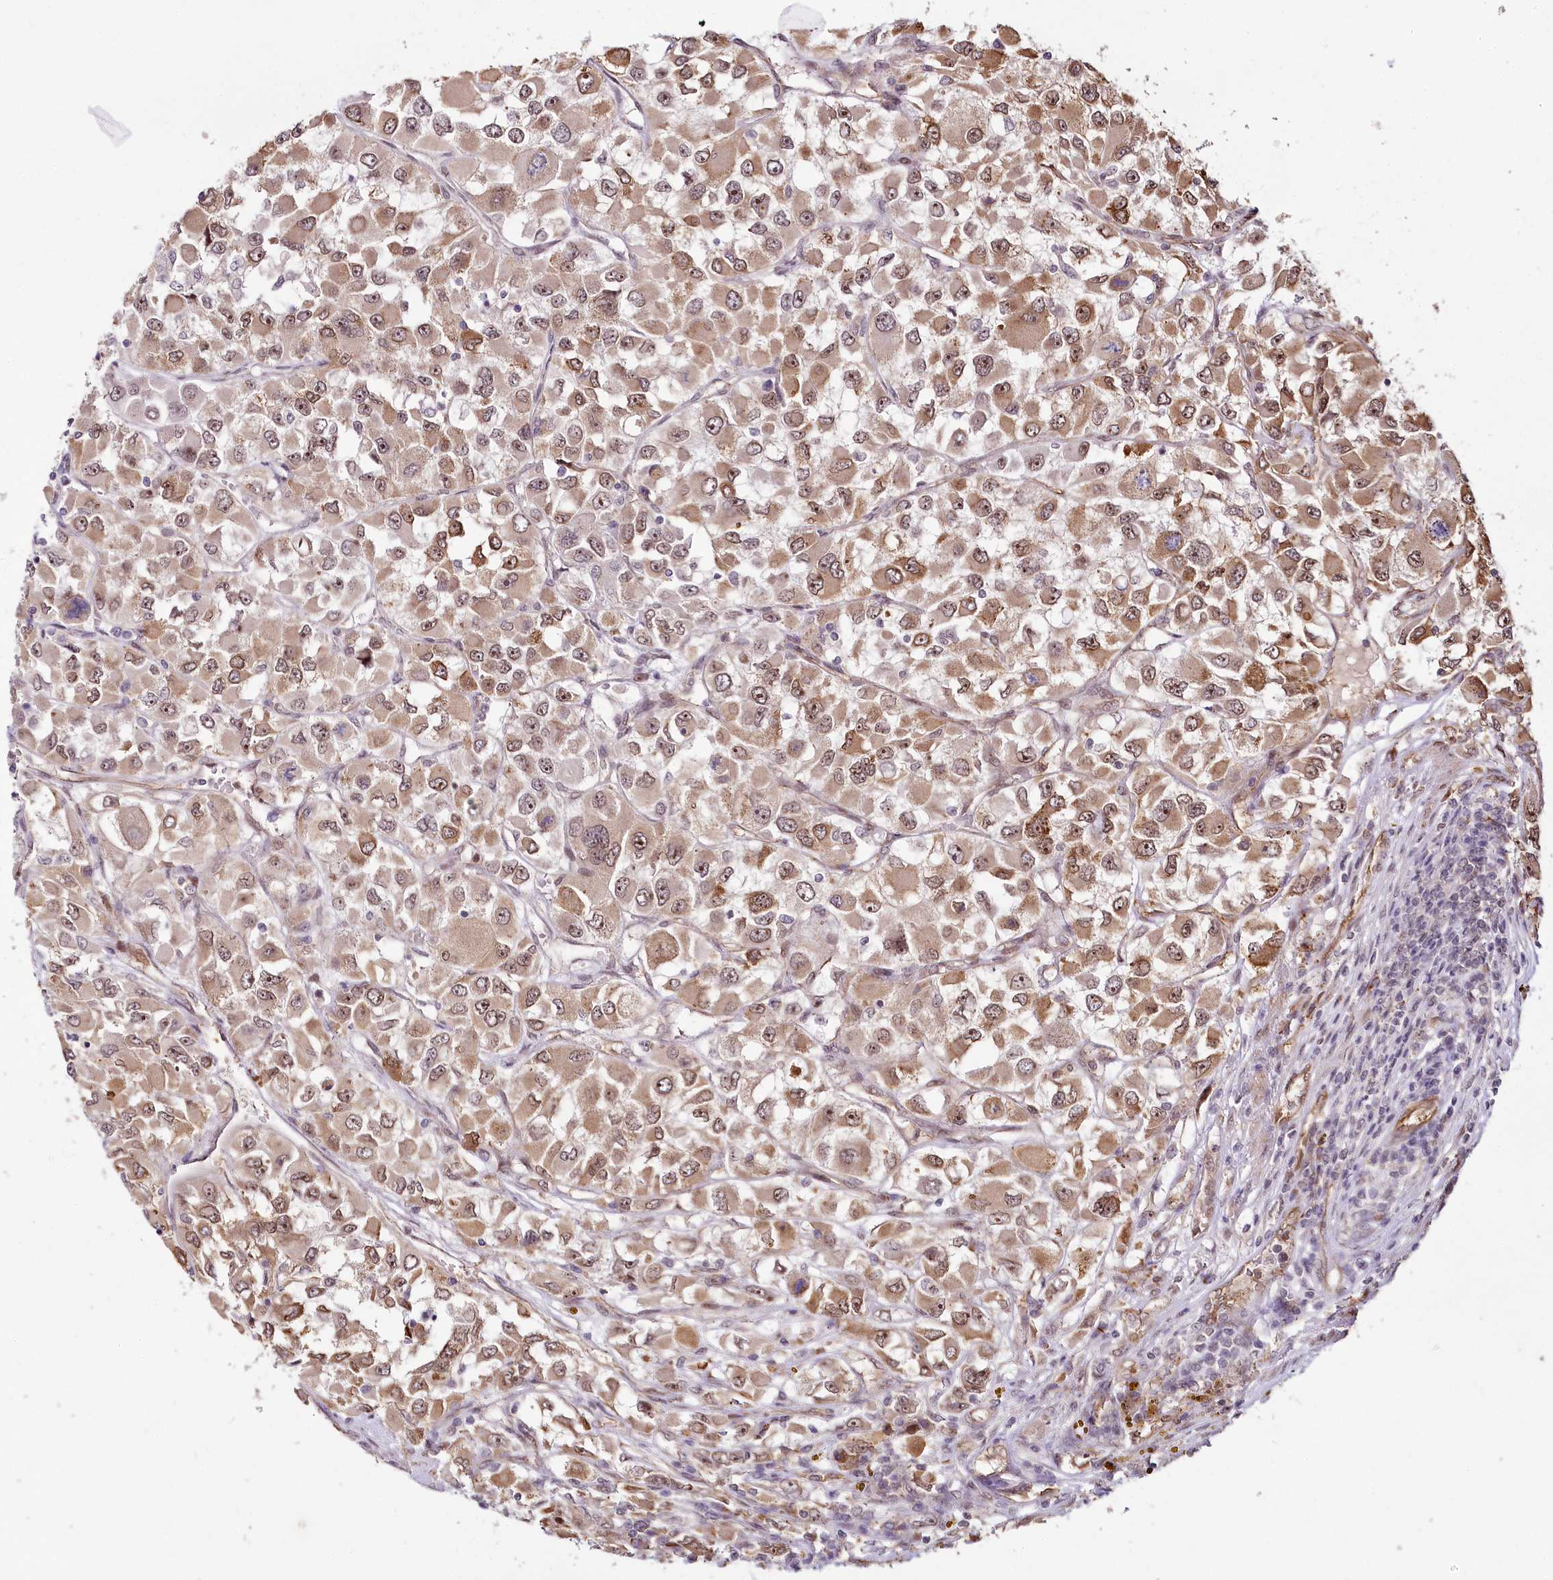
{"staining": {"intensity": "weak", "quantity": ">75%", "location": "cytoplasmic/membranous,nuclear"}, "tissue": "renal cancer", "cell_type": "Tumor cells", "image_type": "cancer", "snomed": [{"axis": "morphology", "description": "Adenocarcinoma, NOS"}, {"axis": "topography", "description": "Kidney"}], "caption": "Human renal cancer (adenocarcinoma) stained with a brown dye shows weak cytoplasmic/membranous and nuclear positive staining in approximately >75% of tumor cells.", "gene": "ALKBH8", "patient": {"sex": "female", "age": 52}}